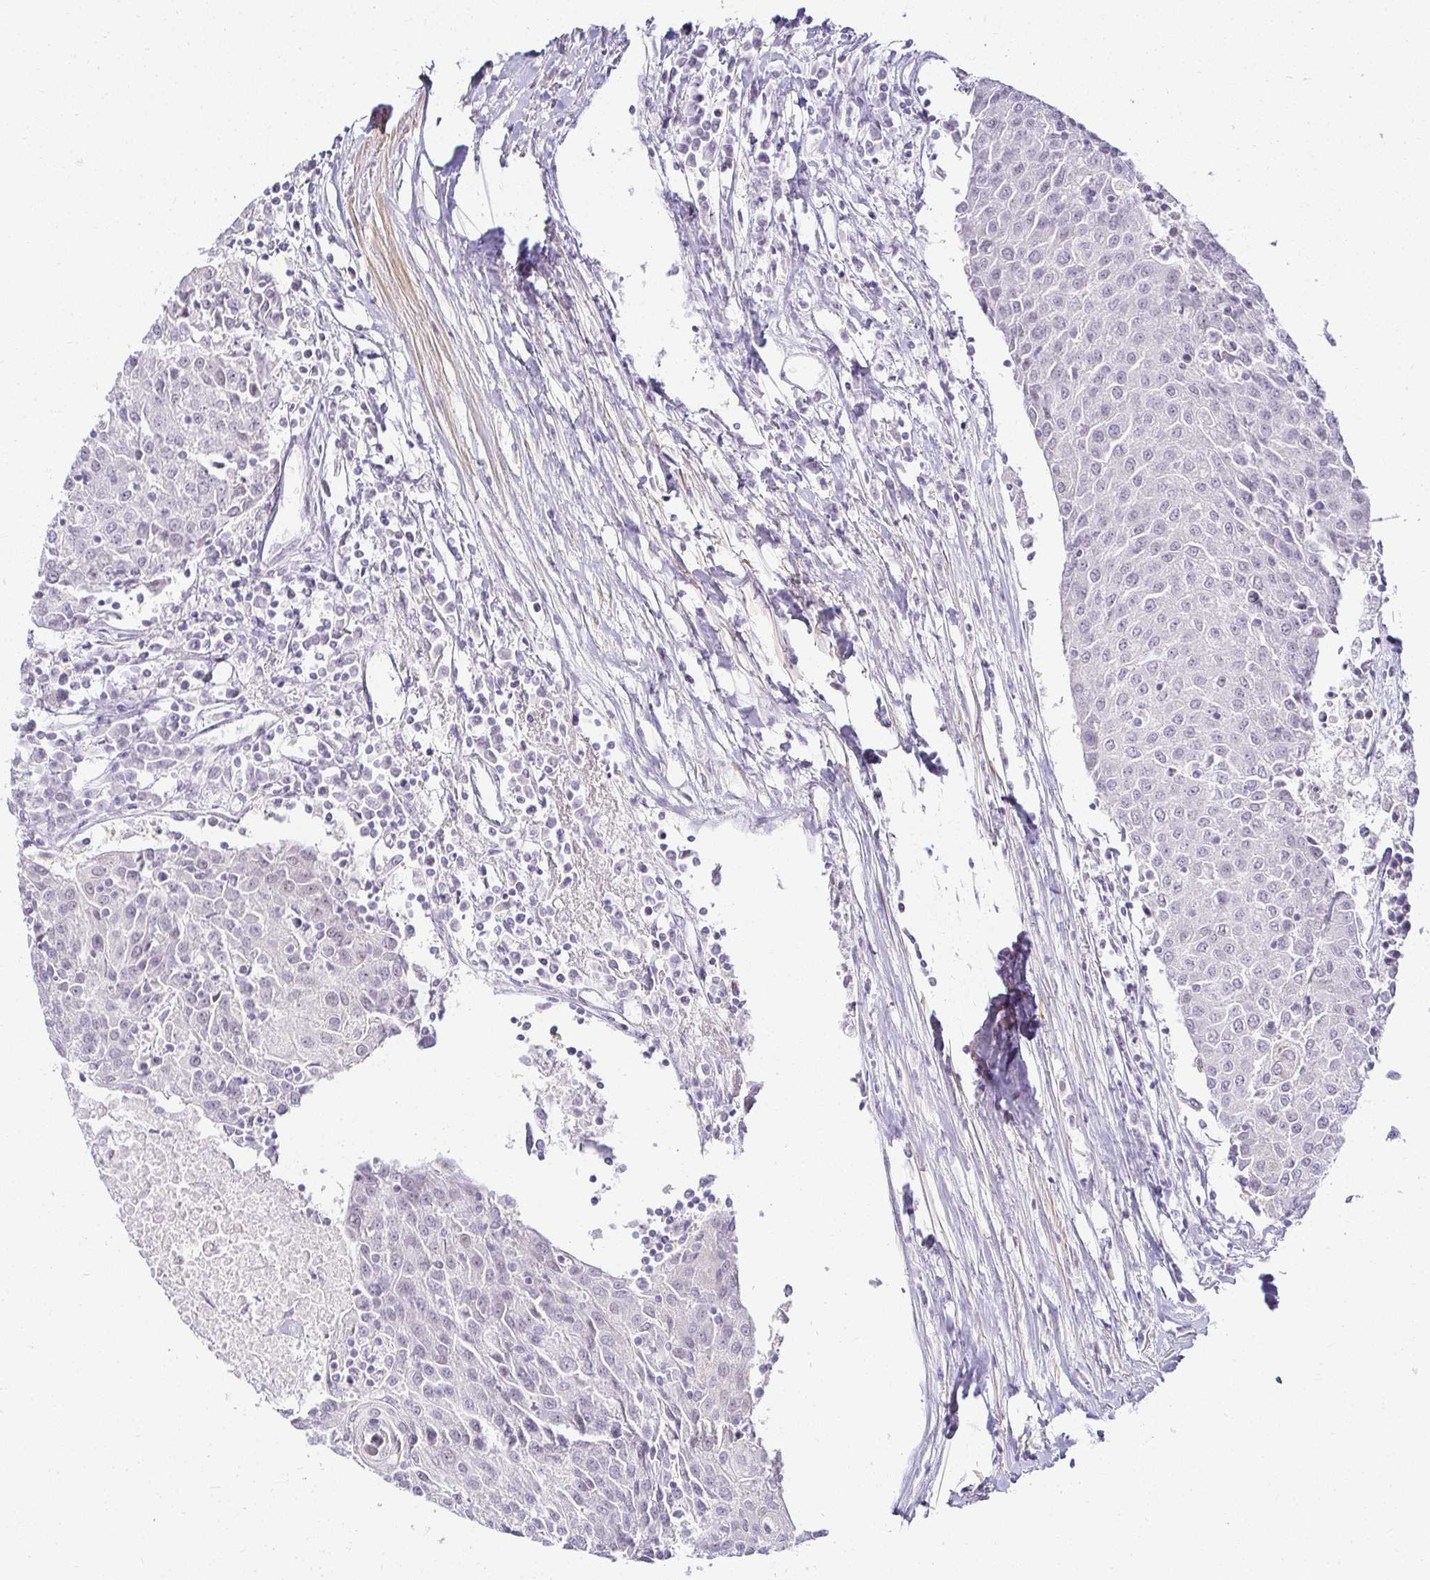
{"staining": {"intensity": "negative", "quantity": "none", "location": "none"}, "tissue": "urothelial cancer", "cell_type": "Tumor cells", "image_type": "cancer", "snomed": [{"axis": "morphology", "description": "Urothelial carcinoma, High grade"}, {"axis": "topography", "description": "Urinary bladder"}], "caption": "Immunohistochemical staining of human urothelial cancer shows no significant staining in tumor cells.", "gene": "ACAN", "patient": {"sex": "female", "age": 85}}